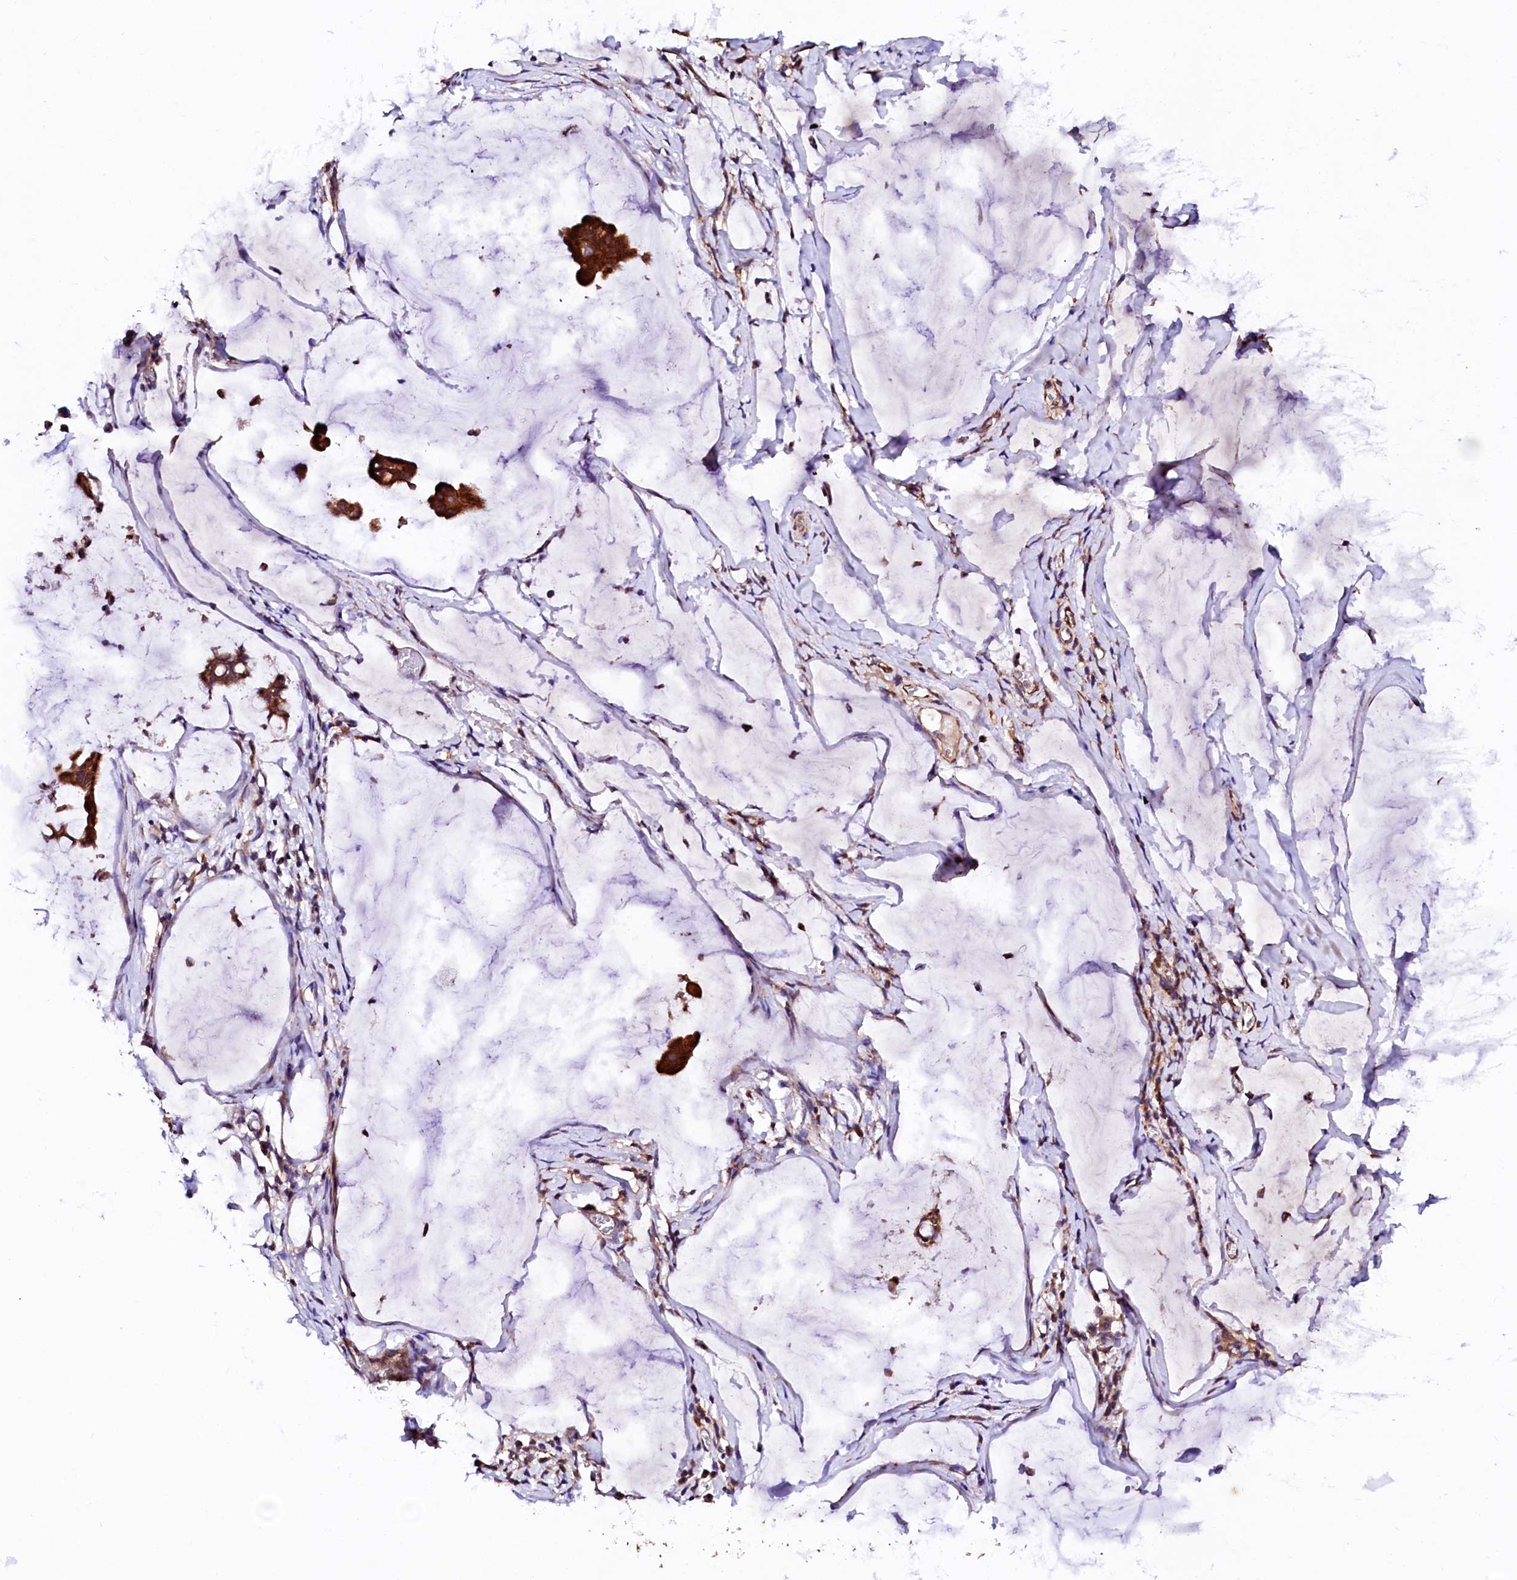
{"staining": {"intensity": "strong", "quantity": ">75%", "location": "cytoplasmic/membranous"}, "tissue": "ovarian cancer", "cell_type": "Tumor cells", "image_type": "cancer", "snomed": [{"axis": "morphology", "description": "Cystadenocarcinoma, mucinous, NOS"}, {"axis": "topography", "description": "Ovary"}], "caption": "A histopathology image of human ovarian cancer stained for a protein displays strong cytoplasmic/membranous brown staining in tumor cells.", "gene": "UBE3C", "patient": {"sex": "female", "age": 73}}